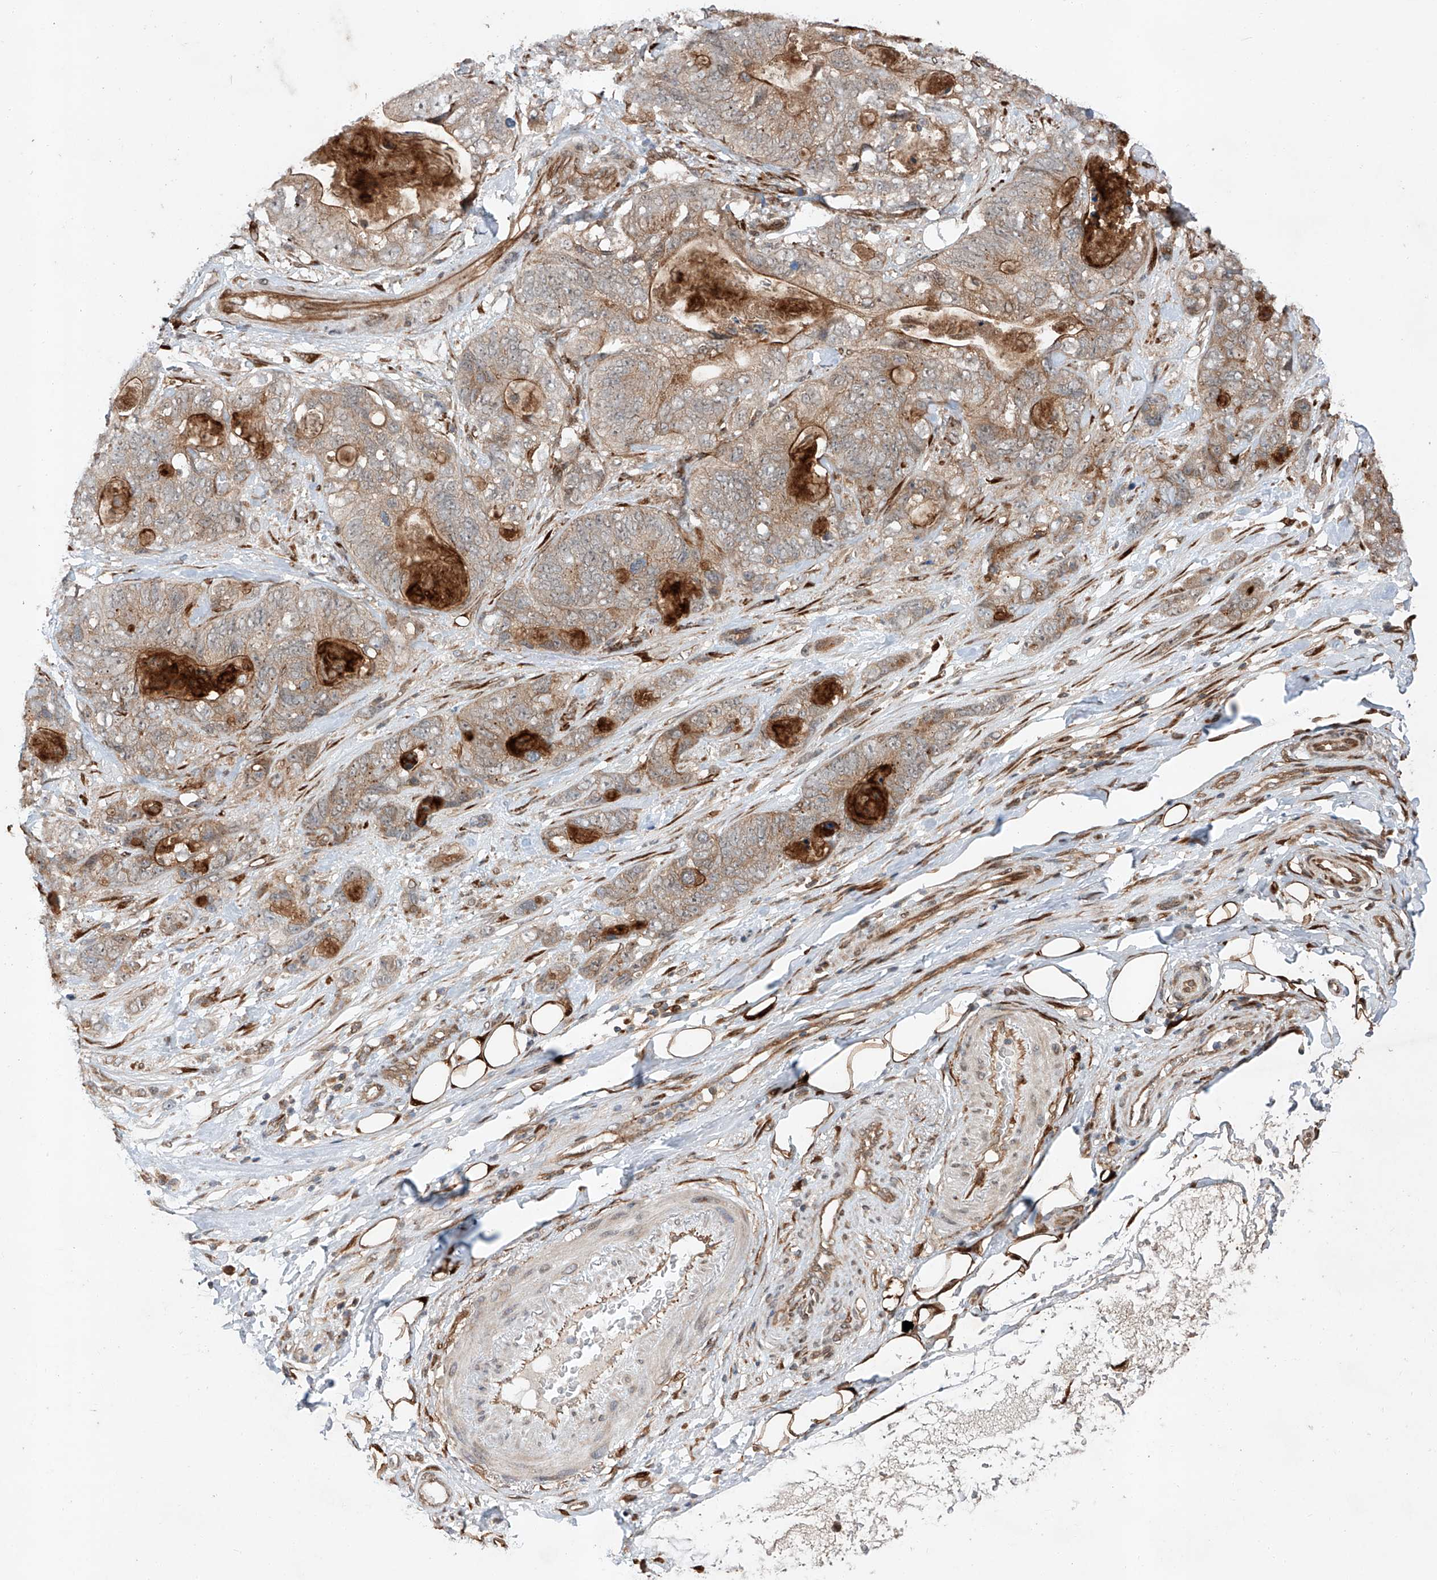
{"staining": {"intensity": "moderate", "quantity": "25%-75%", "location": "cytoplasmic/membranous"}, "tissue": "stomach cancer", "cell_type": "Tumor cells", "image_type": "cancer", "snomed": [{"axis": "morphology", "description": "Normal tissue, NOS"}, {"axis": "morphology", "description": "Adenocarcinoma, NOS"}, {"axis": "topography", "description": "Stomach"}], "caption": "Protein analysis of stomach adenocarcinoma tissue exhibits moderate cytoplasmic/membranous staining in about 25%-75% of tumor cells. Nuclei are stained in blue.", "gene": "ZFP28", "patient": {"sex": "female", "age": 89}}